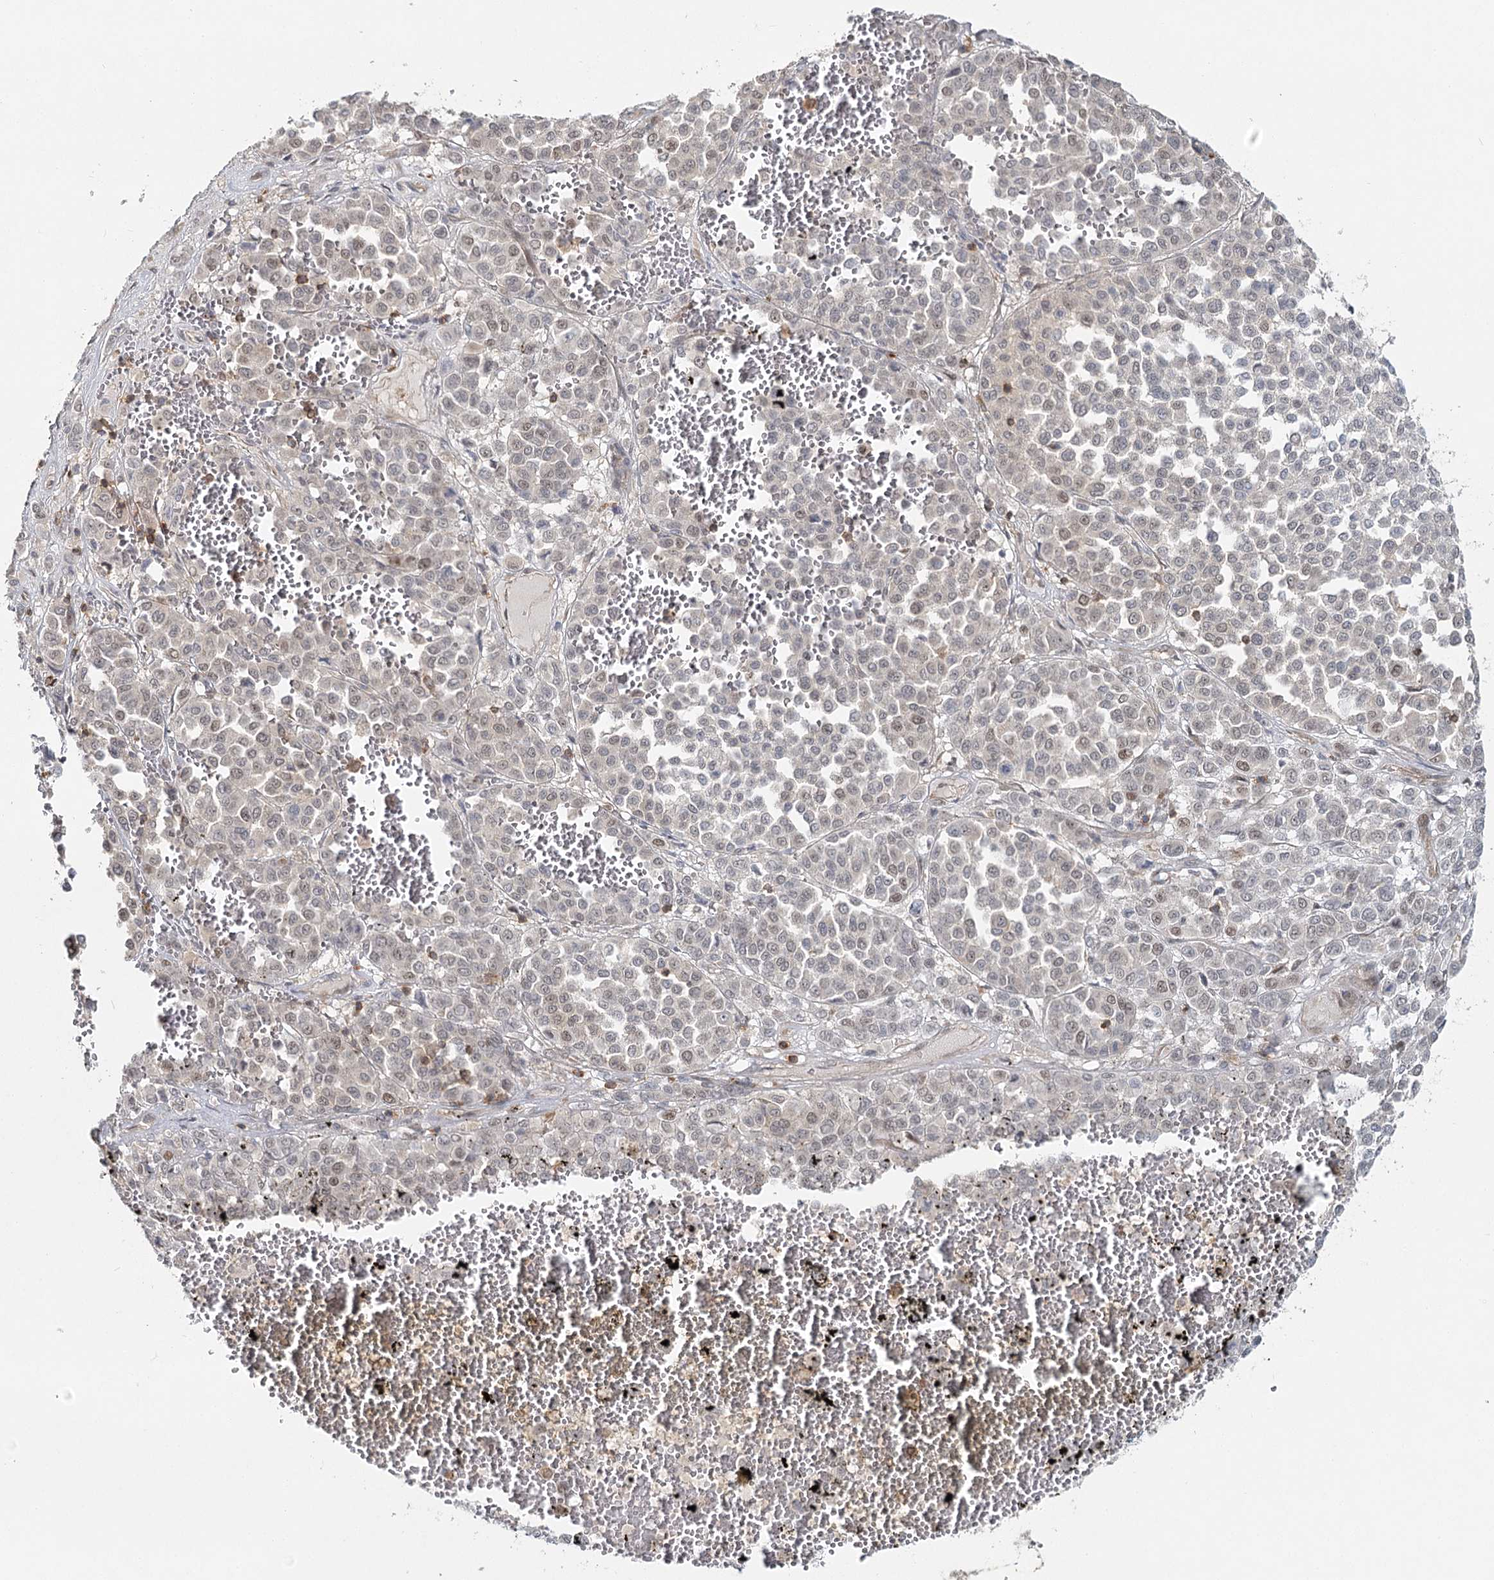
{"staining": {"intensity": "weak", "quantity": "<25%", "location": "nuclear"}, "tissue": "melanoma", "cell_type": "Tumor cells", "image_type": "cancer", "snomed": [{"axis": "morphology", "description": "Malignant melanoma, Metastatic site"}, {"axis": "topography", "description": "Pancreas"}], "caption": "DAB (3,3'-diaminobenzidine) immunohistochemical staining of melanoma shows no significant expression in tumor cells.", "gene": "FAM120B", "patient": {"sex": "female", "age": 30}}